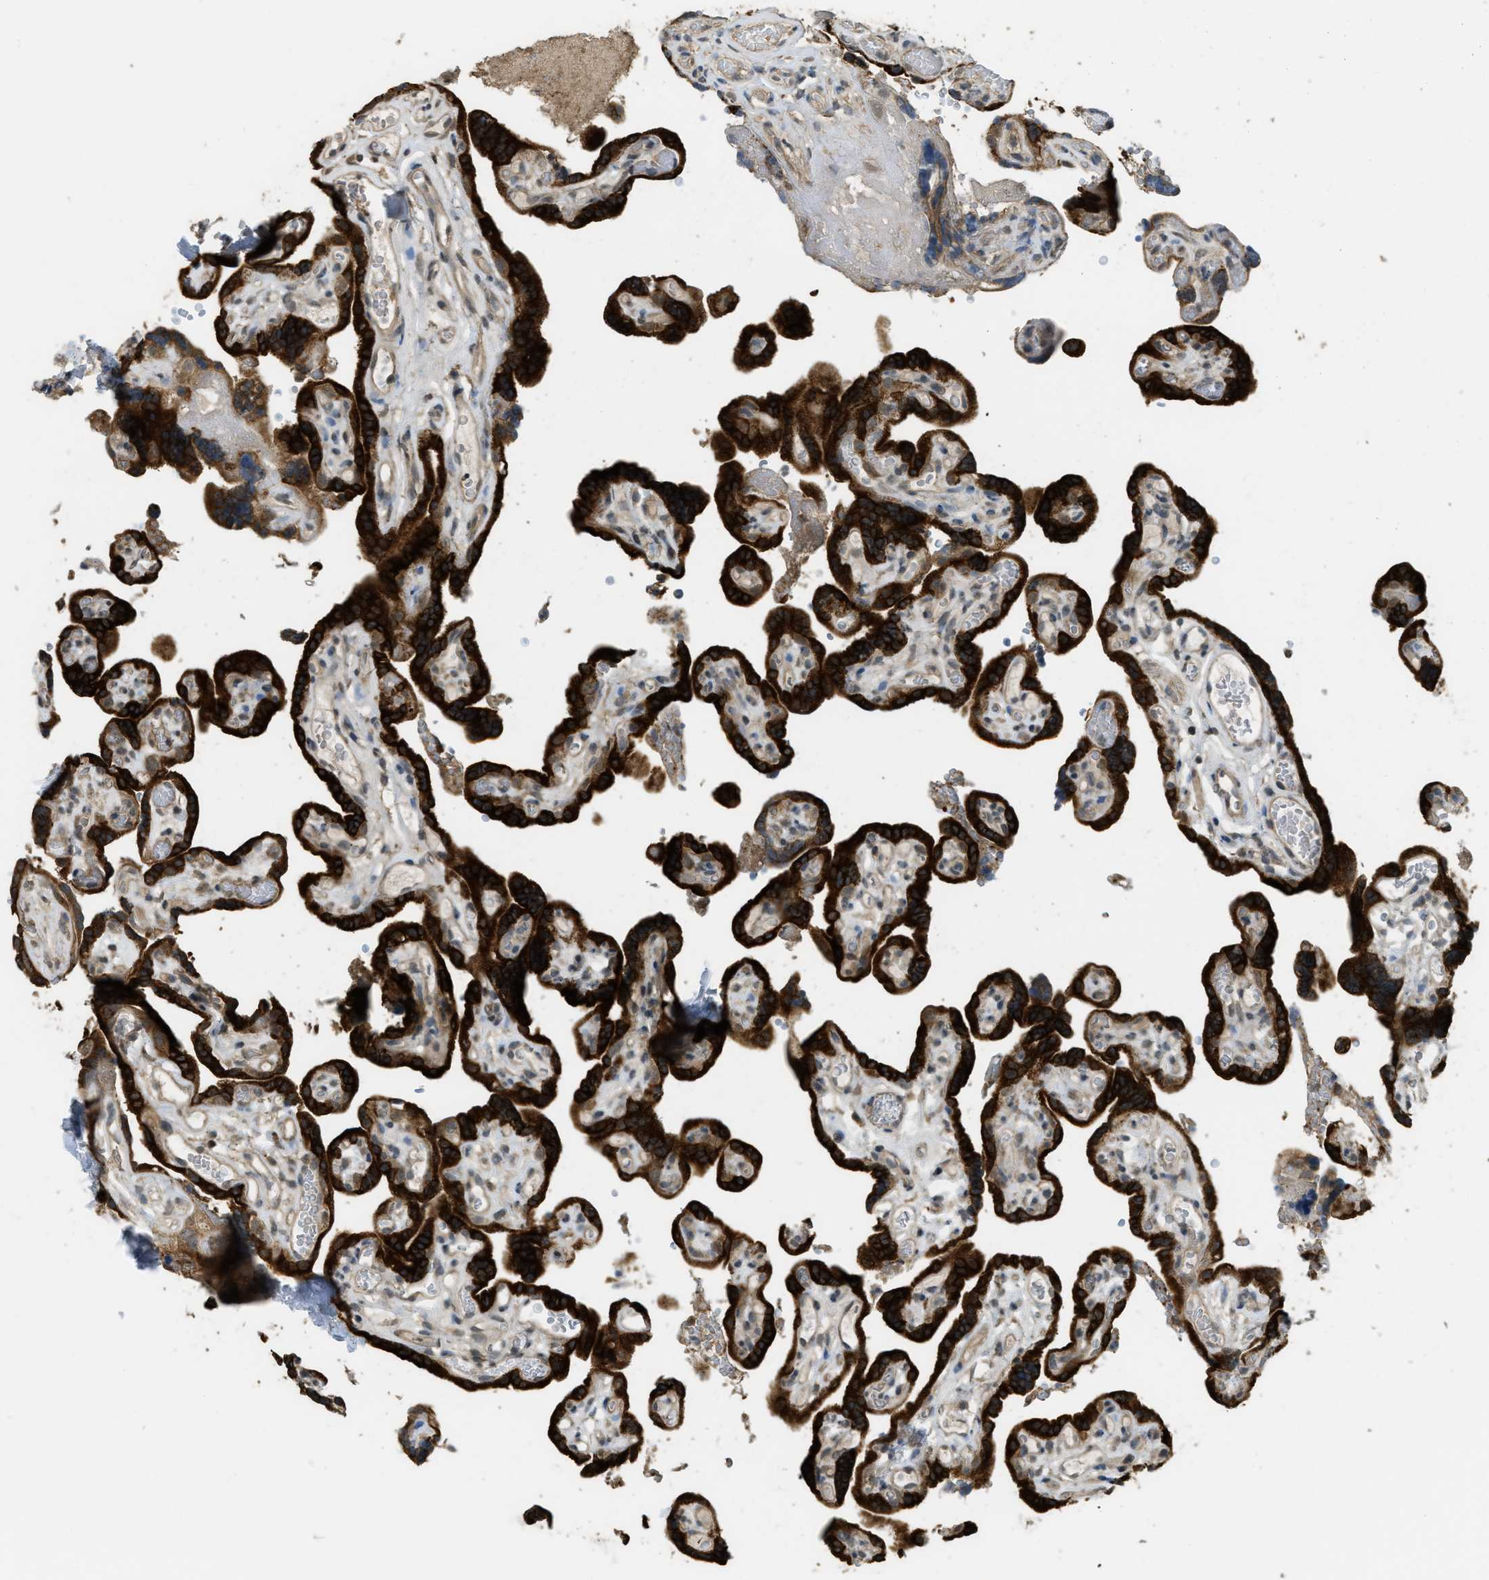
{"staining": {"intensity": "weak", "quantity": ">75%", "location": "cytoplasmic/membranous"}, "tissue": "placenta", "cell_type": "Decidual cells", "image_type": "normal", "snomed": [{"axis": "morphology", "description": "Normal tissue, NOS"}, {"axis": "topography", "description": "Placenta"}], "caption": "Immunohistochemistry photomicrograph of normal placenta stained for a protein (brown), which demonstrates low levels of weak cytoplasmic/membranous staining in about >75% of decidual cells.", "gene": "IGF2BP2", "patient": {"sex": "female", "age": 30}}